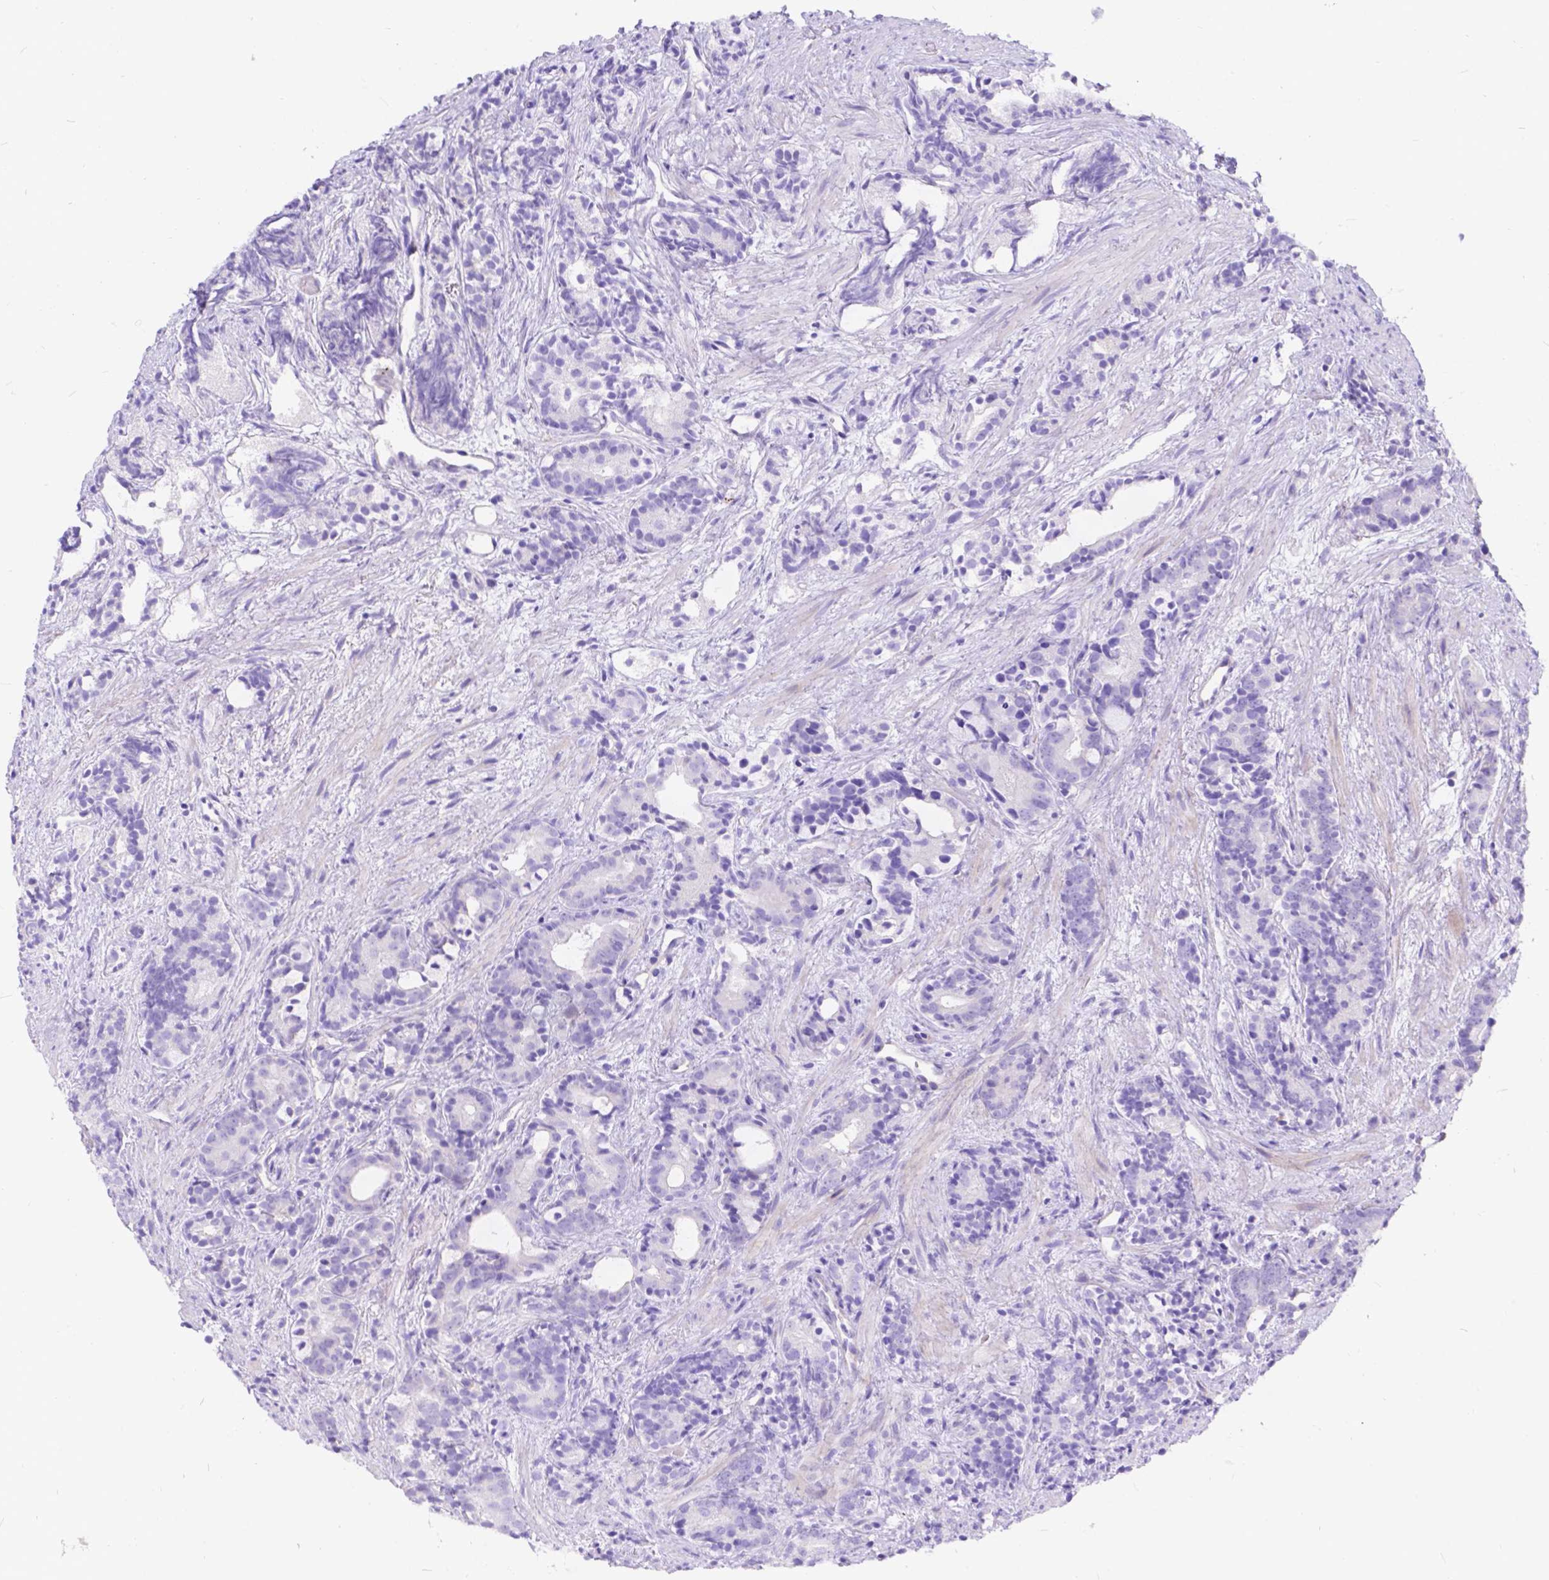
{"staining": {"intensity": "negative", "quantity": "none", "location": "none"}, "tissue": "prostate cancer", "cell_type": "Tumor cells", "image_type": "cancer", "snomed": [{"axis": "morphology", "description": "Adenocarcinoma, High grade"}, {"axis": "topography", "description": "Prostate"}], "caption": "Tumor cells show no significant protein expression in prostate cancer. (DAB (3,3'-diaminobenzidine) immunohistochemistry, high magnification).", "gene": "KLHL10", "patient": {"sex": "male", "age": 84}}